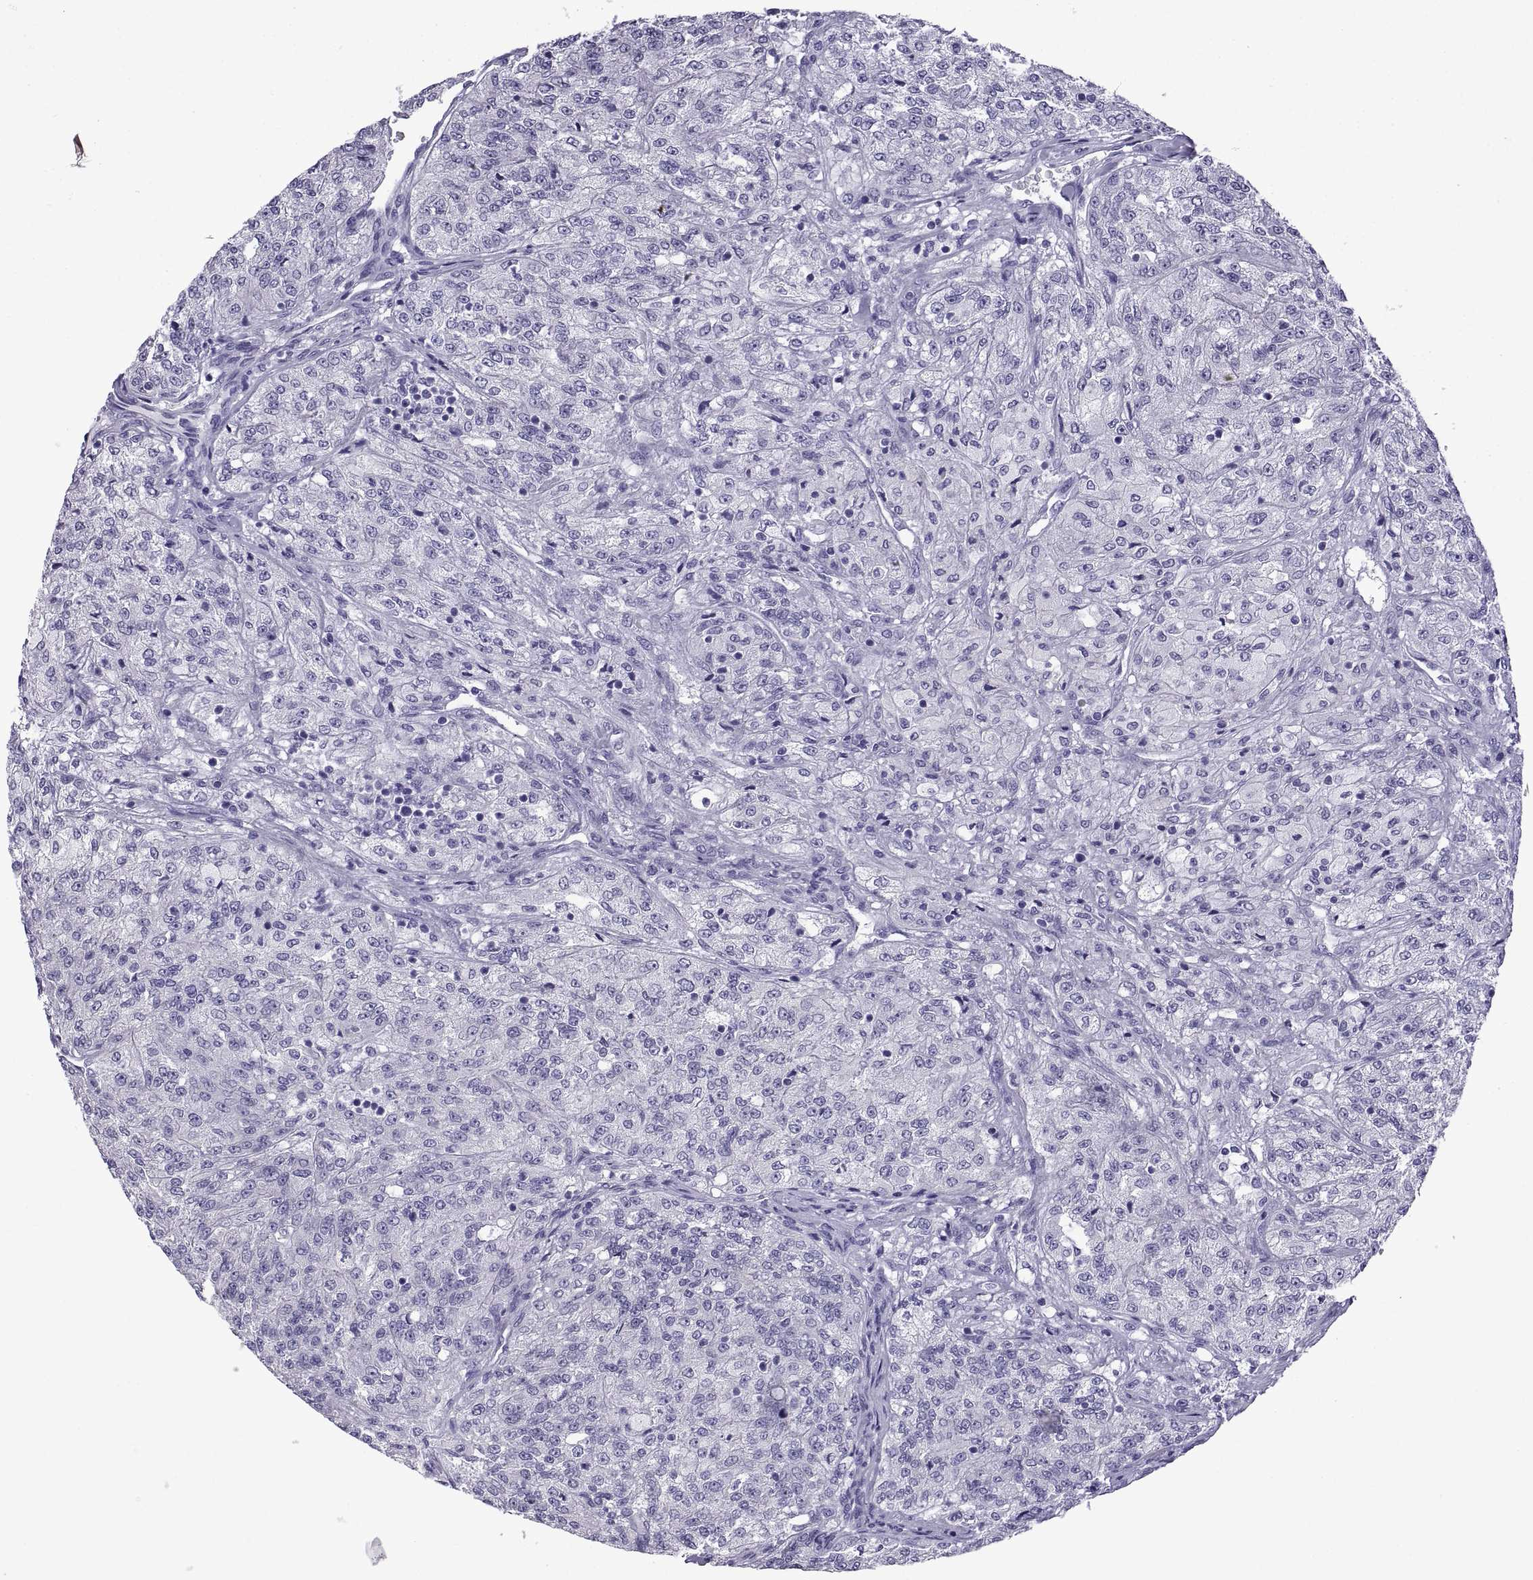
{"staining": {"intensity": "negative", "quantity": "none", "location": "none"}, "tissue": "renal cancer", "cell_type": "Tumor cells", "image_type": "cancer", "snomed": [{"axis": "morphology", "description": "Adenocarcinoma, NOS"}, {"axis": "topography", "description": "Kidney"}], "caption": "Renal cancer (adenocarcinoma) was stained to show a protein in brown. There is no significant staining in tumor cells.", "gene": "SPDYE1", "patient": {"sex": "female", "age": 63}}